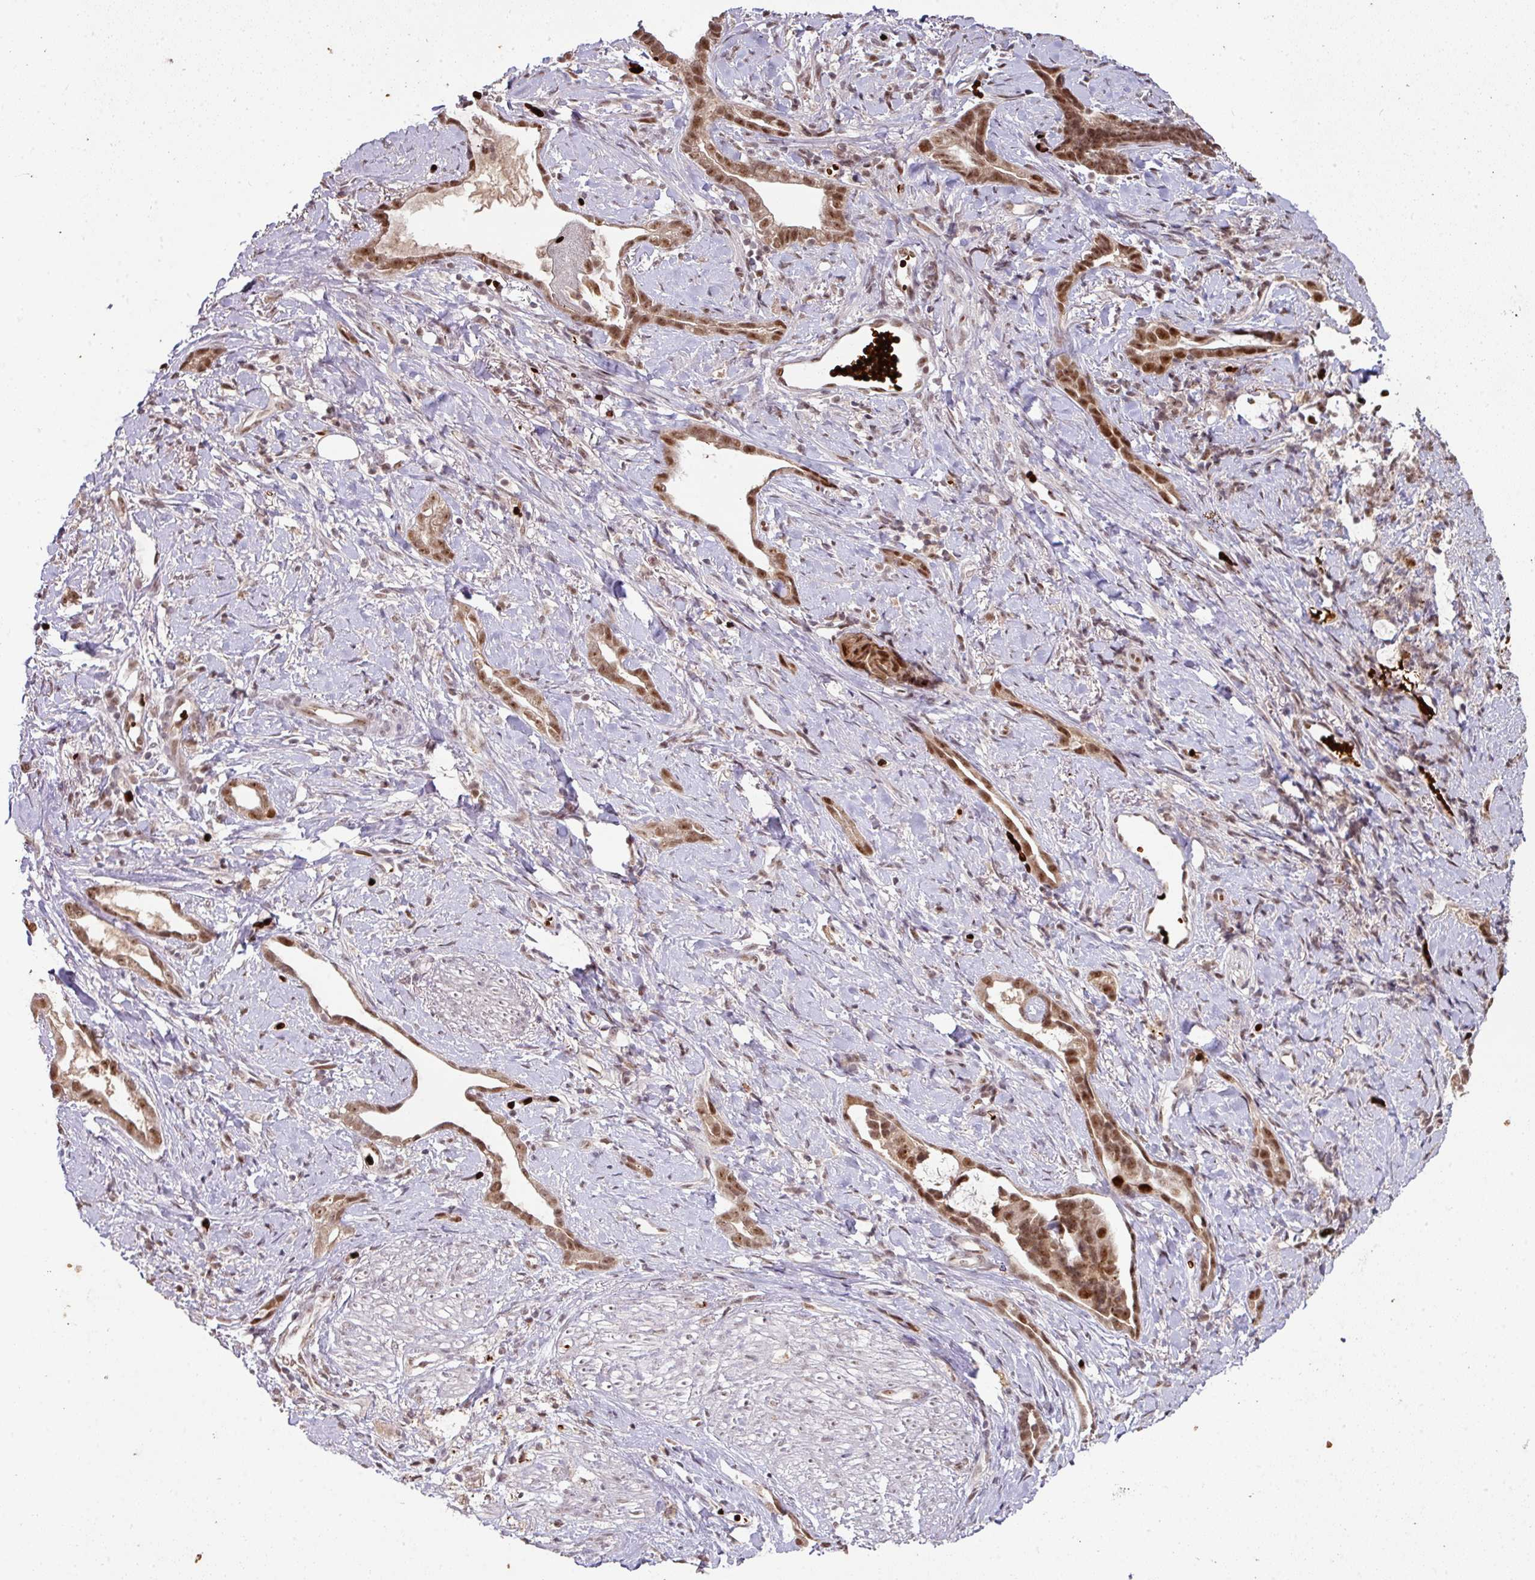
{"staining": {"intensity": "moderate", "quantity": ">75%", "location": "nuclear"}, "tissue": "stomach cancer", "cell_type": "Tumor cells", "image_type": "cancer", "snomed": [{"axis": "morphology", "description": "Adenocarcinoma, NOS"}, {"axis": "topography", "description": "Stomach"}], "caption": "The immunohistochemical stain highlights moderate nuclear staining in tumor cells of stomach adenocarcinoma tissue.", "gene": "NEIL1", "patient": {"sex": "male", "age": 55}}